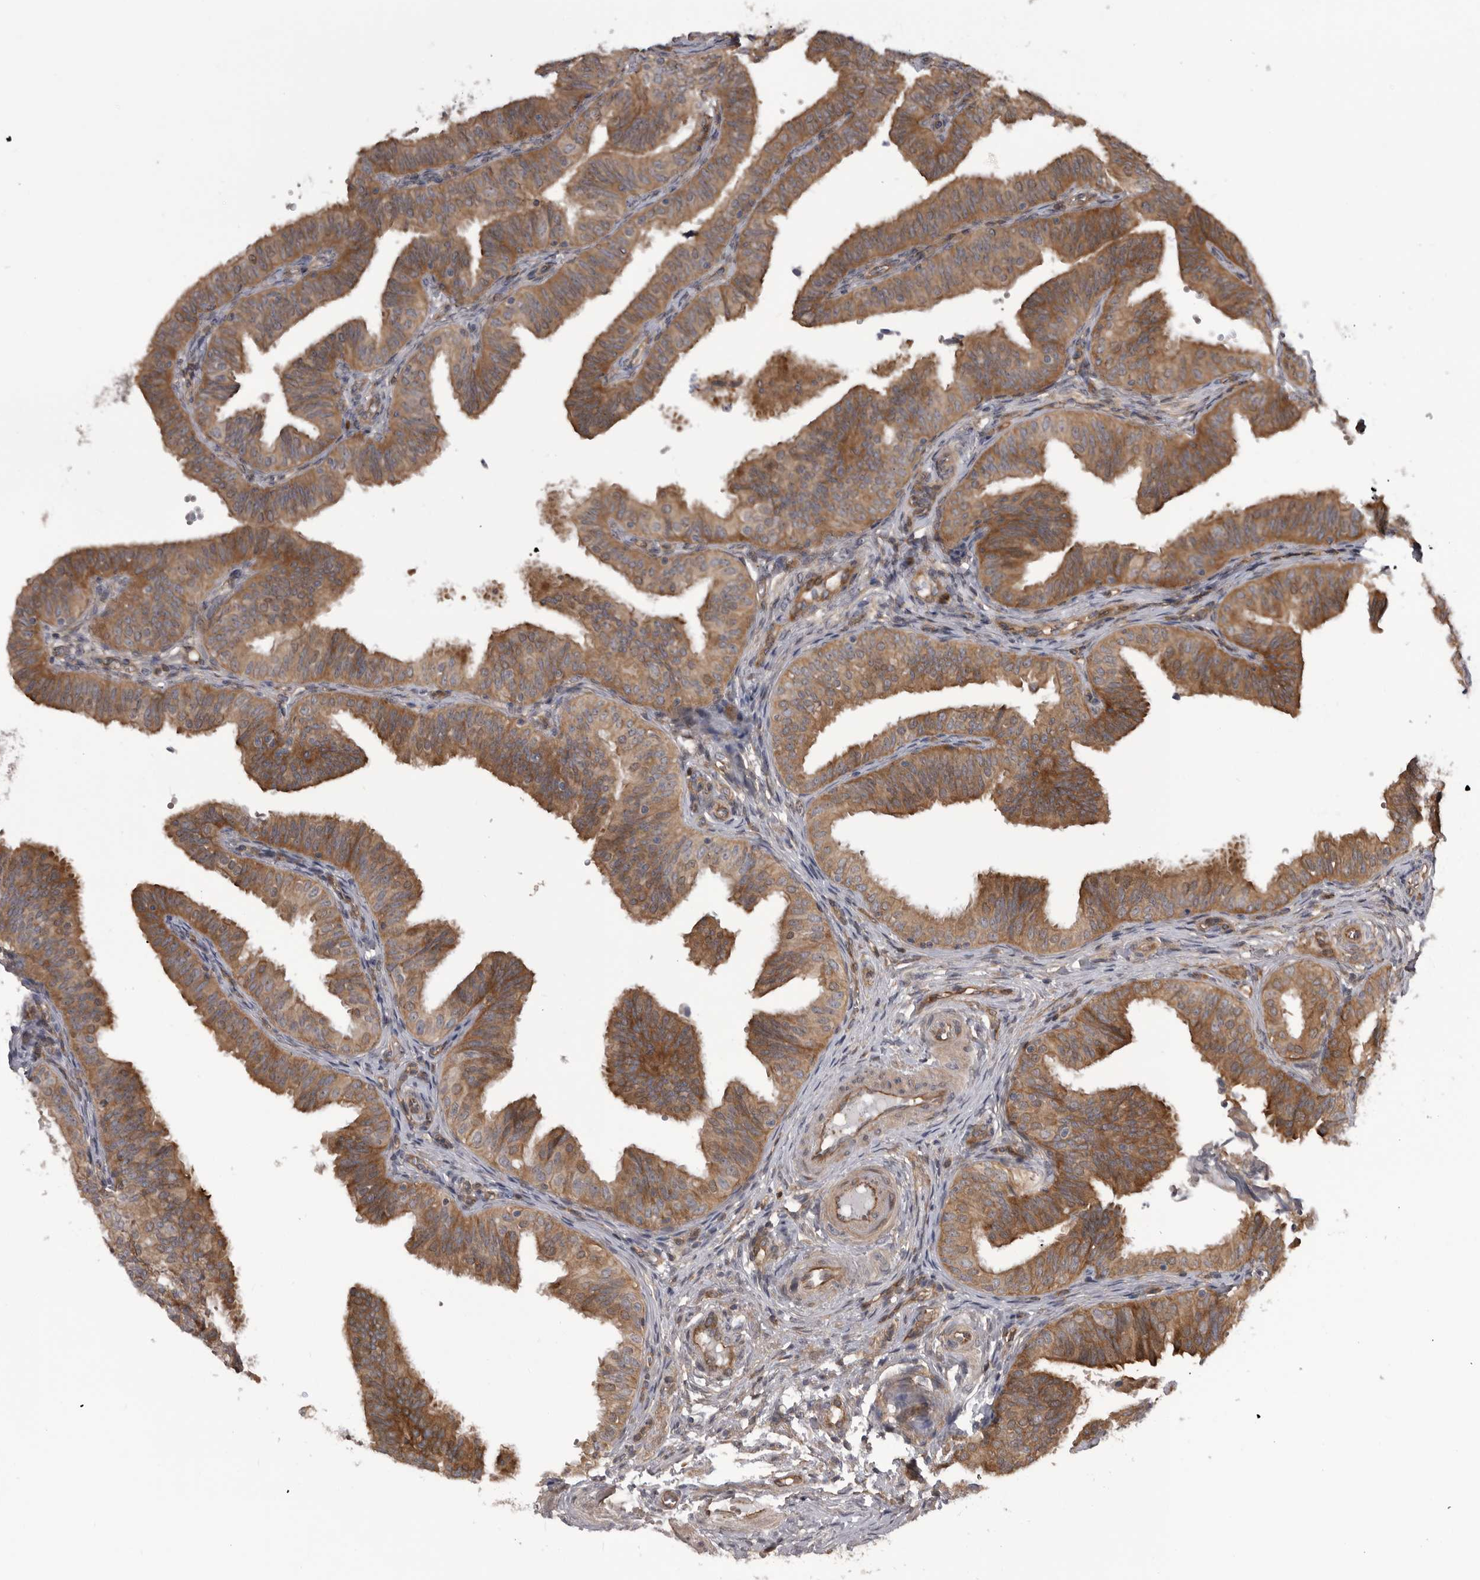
{"staining": {"intensity": "moderate", "quantity": ">75%", "location": "cytoplasmic/membranous"}, "tissue": "fallopian tube", "cell_type": "Glandular cells", "image_type": "normal", "snomed": [{"axis": "morphology", "description": "Normal tissue, NOS"}, {"axis": "topography", "description": "Fallopian tube"}], "caption": "Immunohistochemistry (IHC) micrograph of benign fallopian tube: fallopian tube stained using immunohistochemistry reveals medium levels of moderate protein expression localized specifically in the cytoplasmic/membranous of glandular cells, appearing as a cytoplasmic/membranous brown color.", "gene": "RAB3GAP2", "patient": {"sex": "female", "age": 35}}